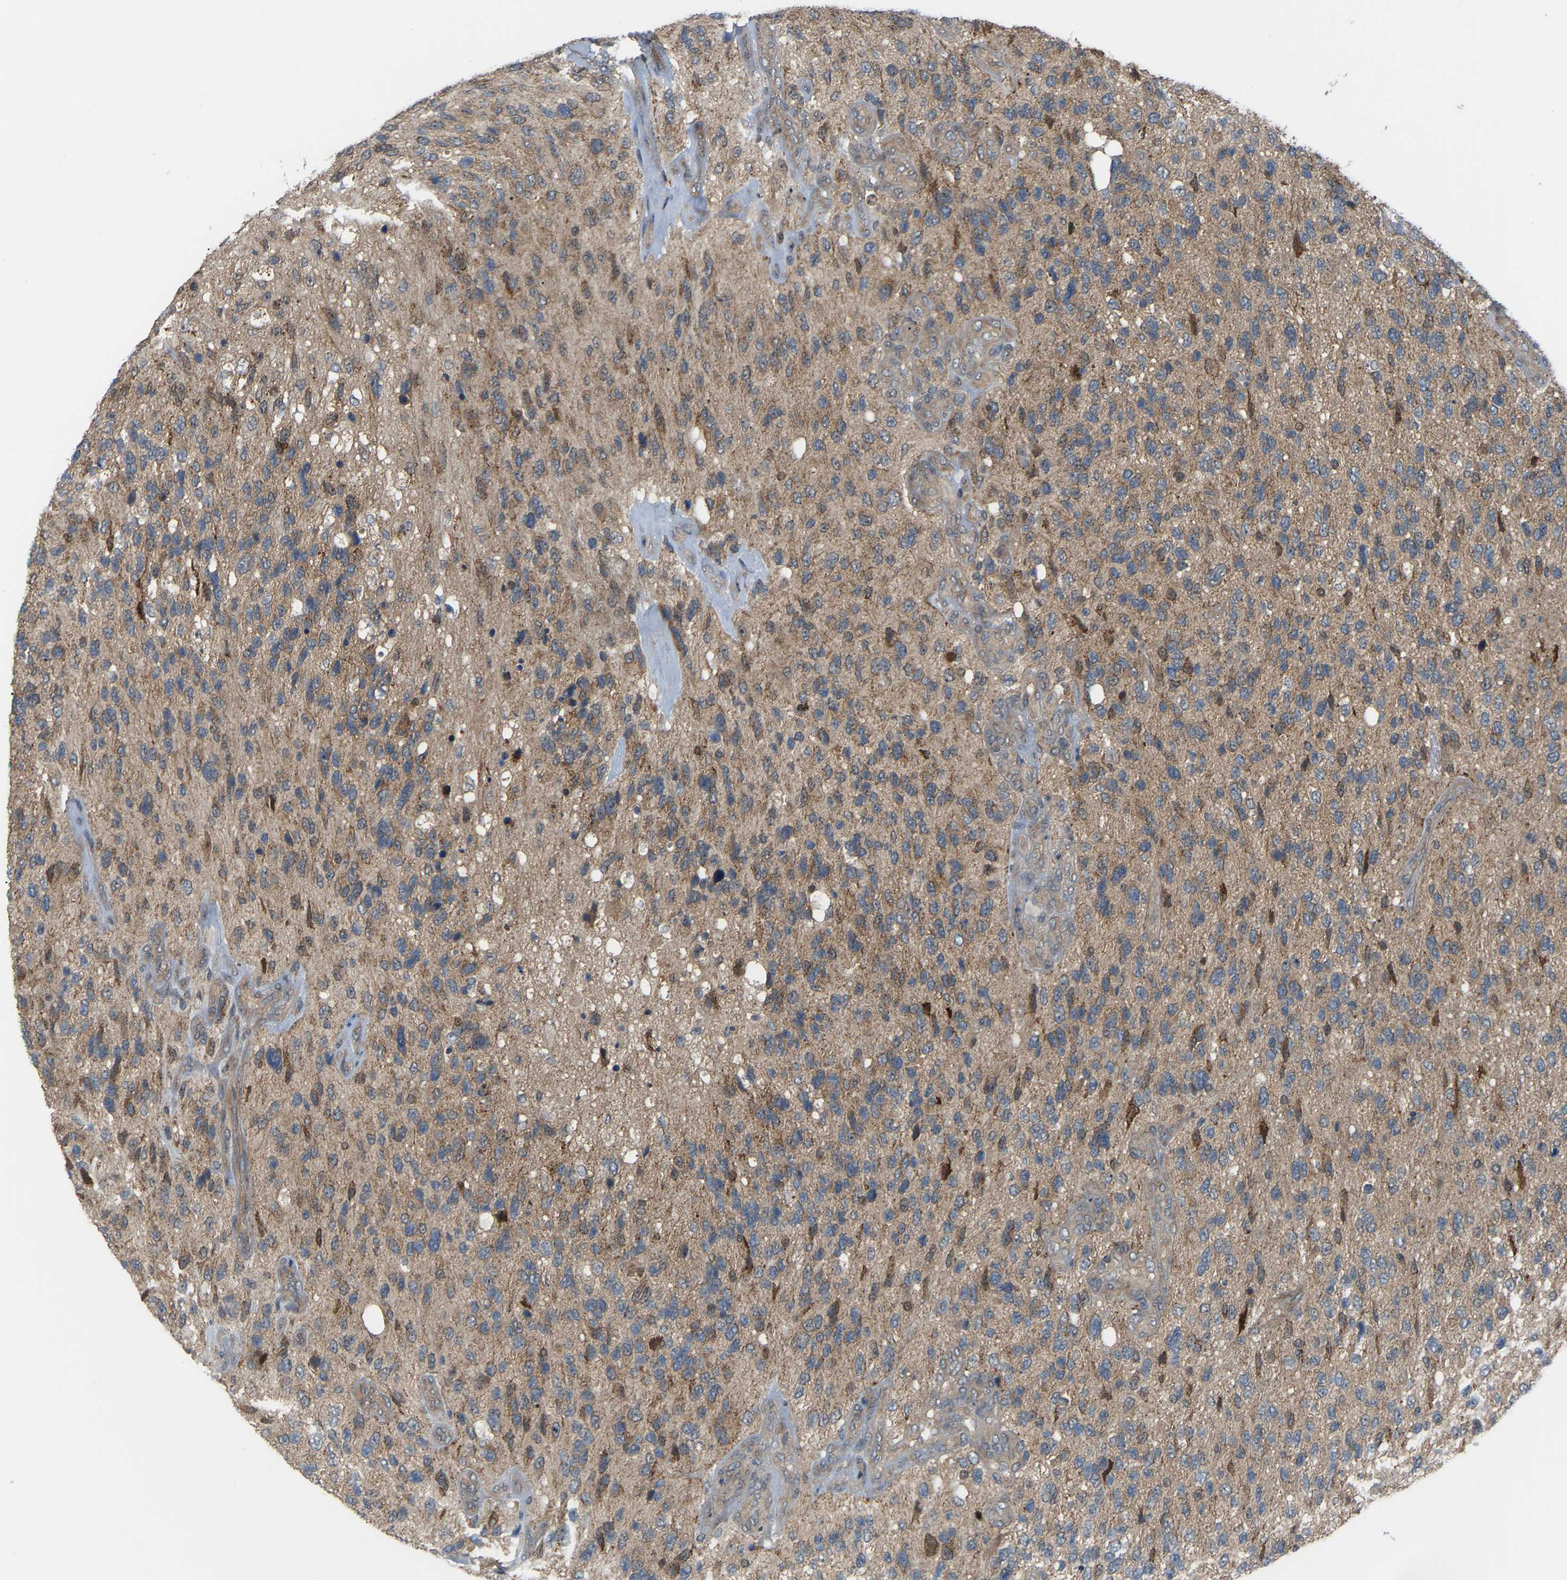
{"staining": {"intensity": "weak", "quantity": ">75%", "location": "cytoplasmic/membranous"}, "tissue": "glioma", "cell_type": "Tumor cells", "image_type": "cancer", "snomed": [{"axis": "morphology", "description": "Glioma, malignant, High grade"}, {"axis": "topography", "description": "Brain"}], "caption": "This micrograph displays malignant glioma (high-grade) stained with immunohistochemistry to label a protein in brown. The cytoplasmic/membranous of tumor cells show weak positivity for the protein. Nuclei are counter-stained blue.", "gene": "CROT", "patient": {"sex": "female", "age": 58}}